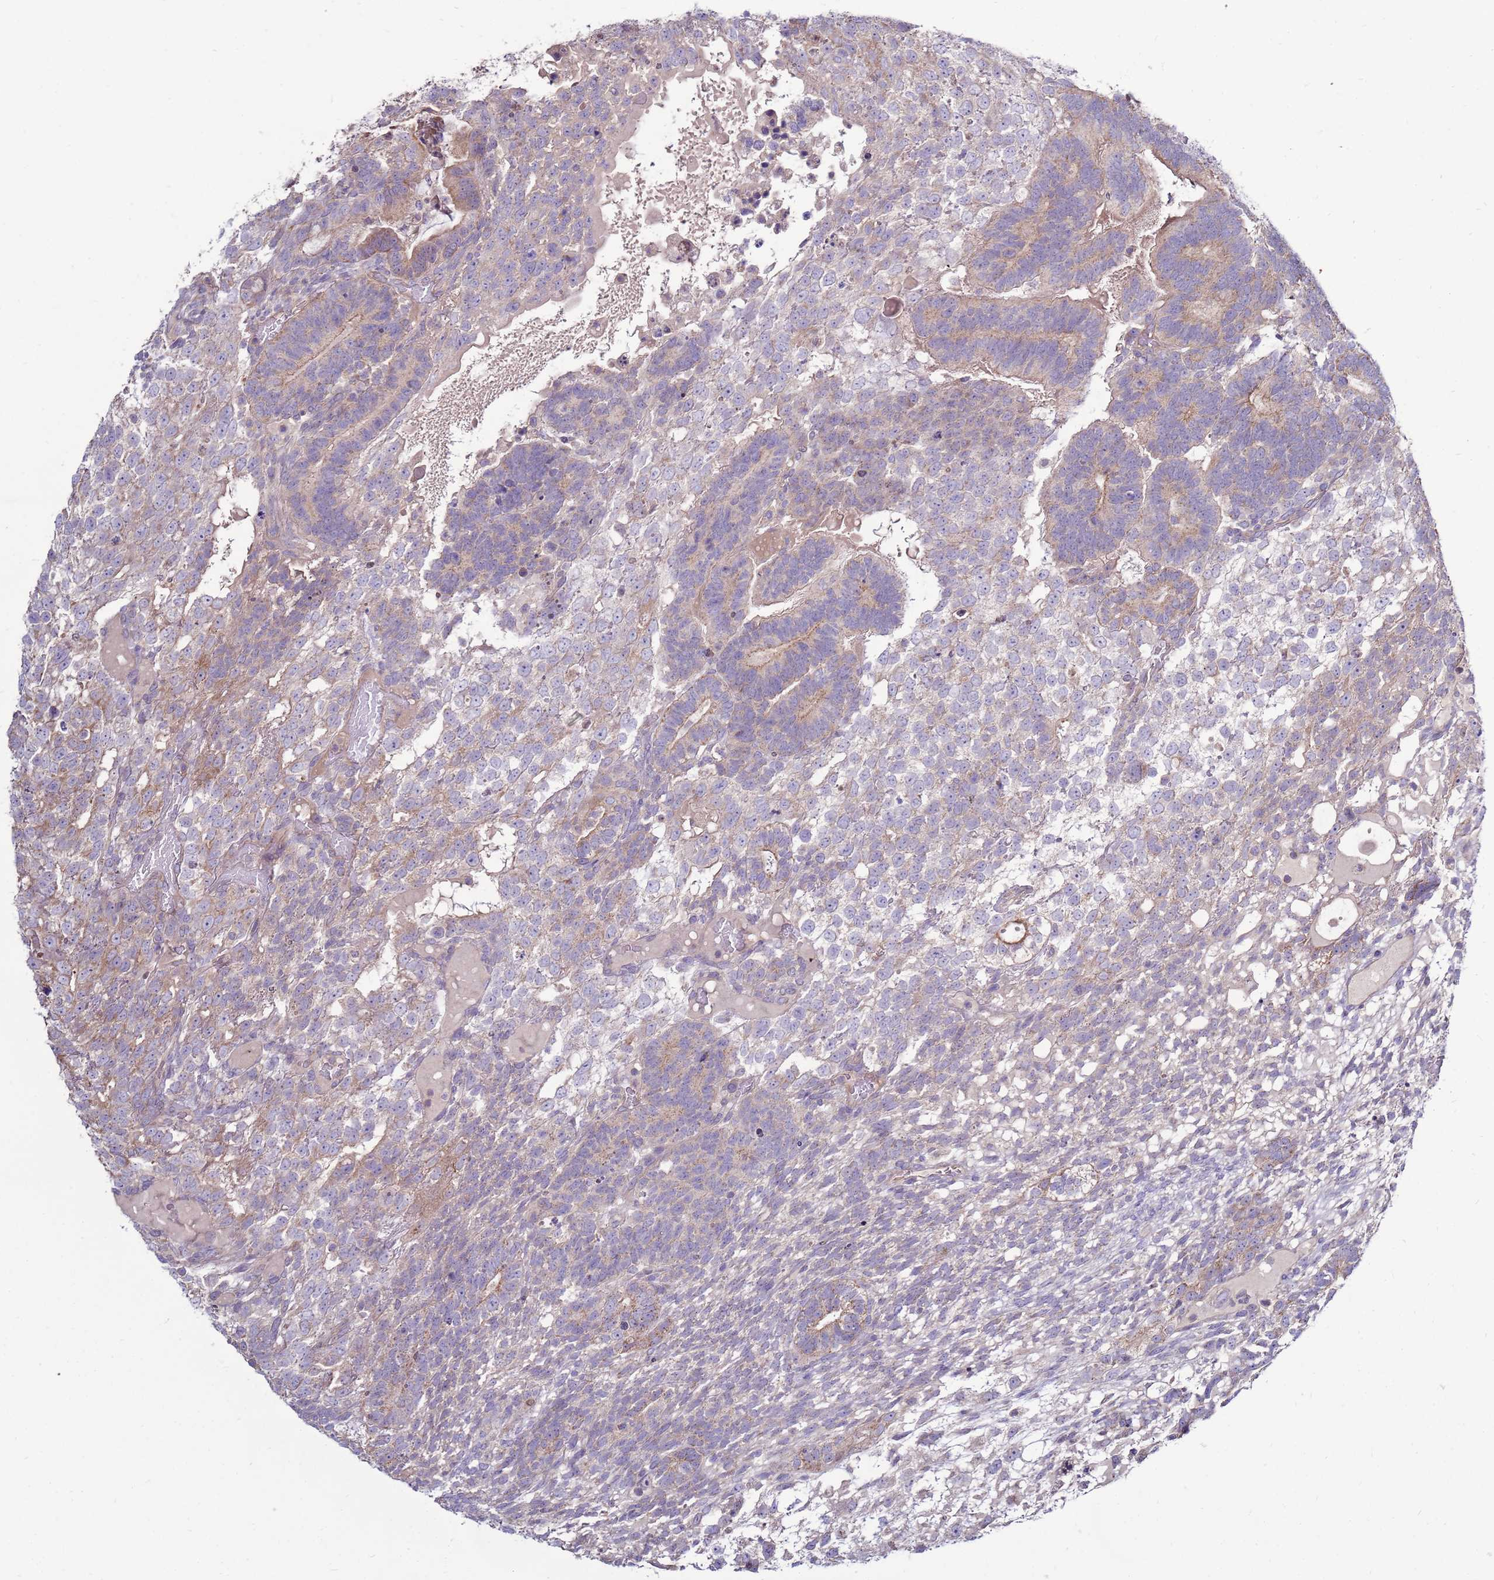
{"staining": {"intensity": "weak", "quantity": "<25%", "location": "cytoplasmic/membranous"}, "tissue": "testis cancer", "cell_type": "Tumor cells", "image_type": "cancer", "snomed": [{"axis": "morphology", "description": "Carcinoma, Embryonal, NOS"}, {"axis": "topography", "description": "Testis"}], "caption": "DAB (3,3'-diaminobenzidine) immunohistochemical staining of testis cancer displays no significant expression in tumor cells.", "gene": "TRAPPC4", "patient": {"sex": "male", "age": 23}}